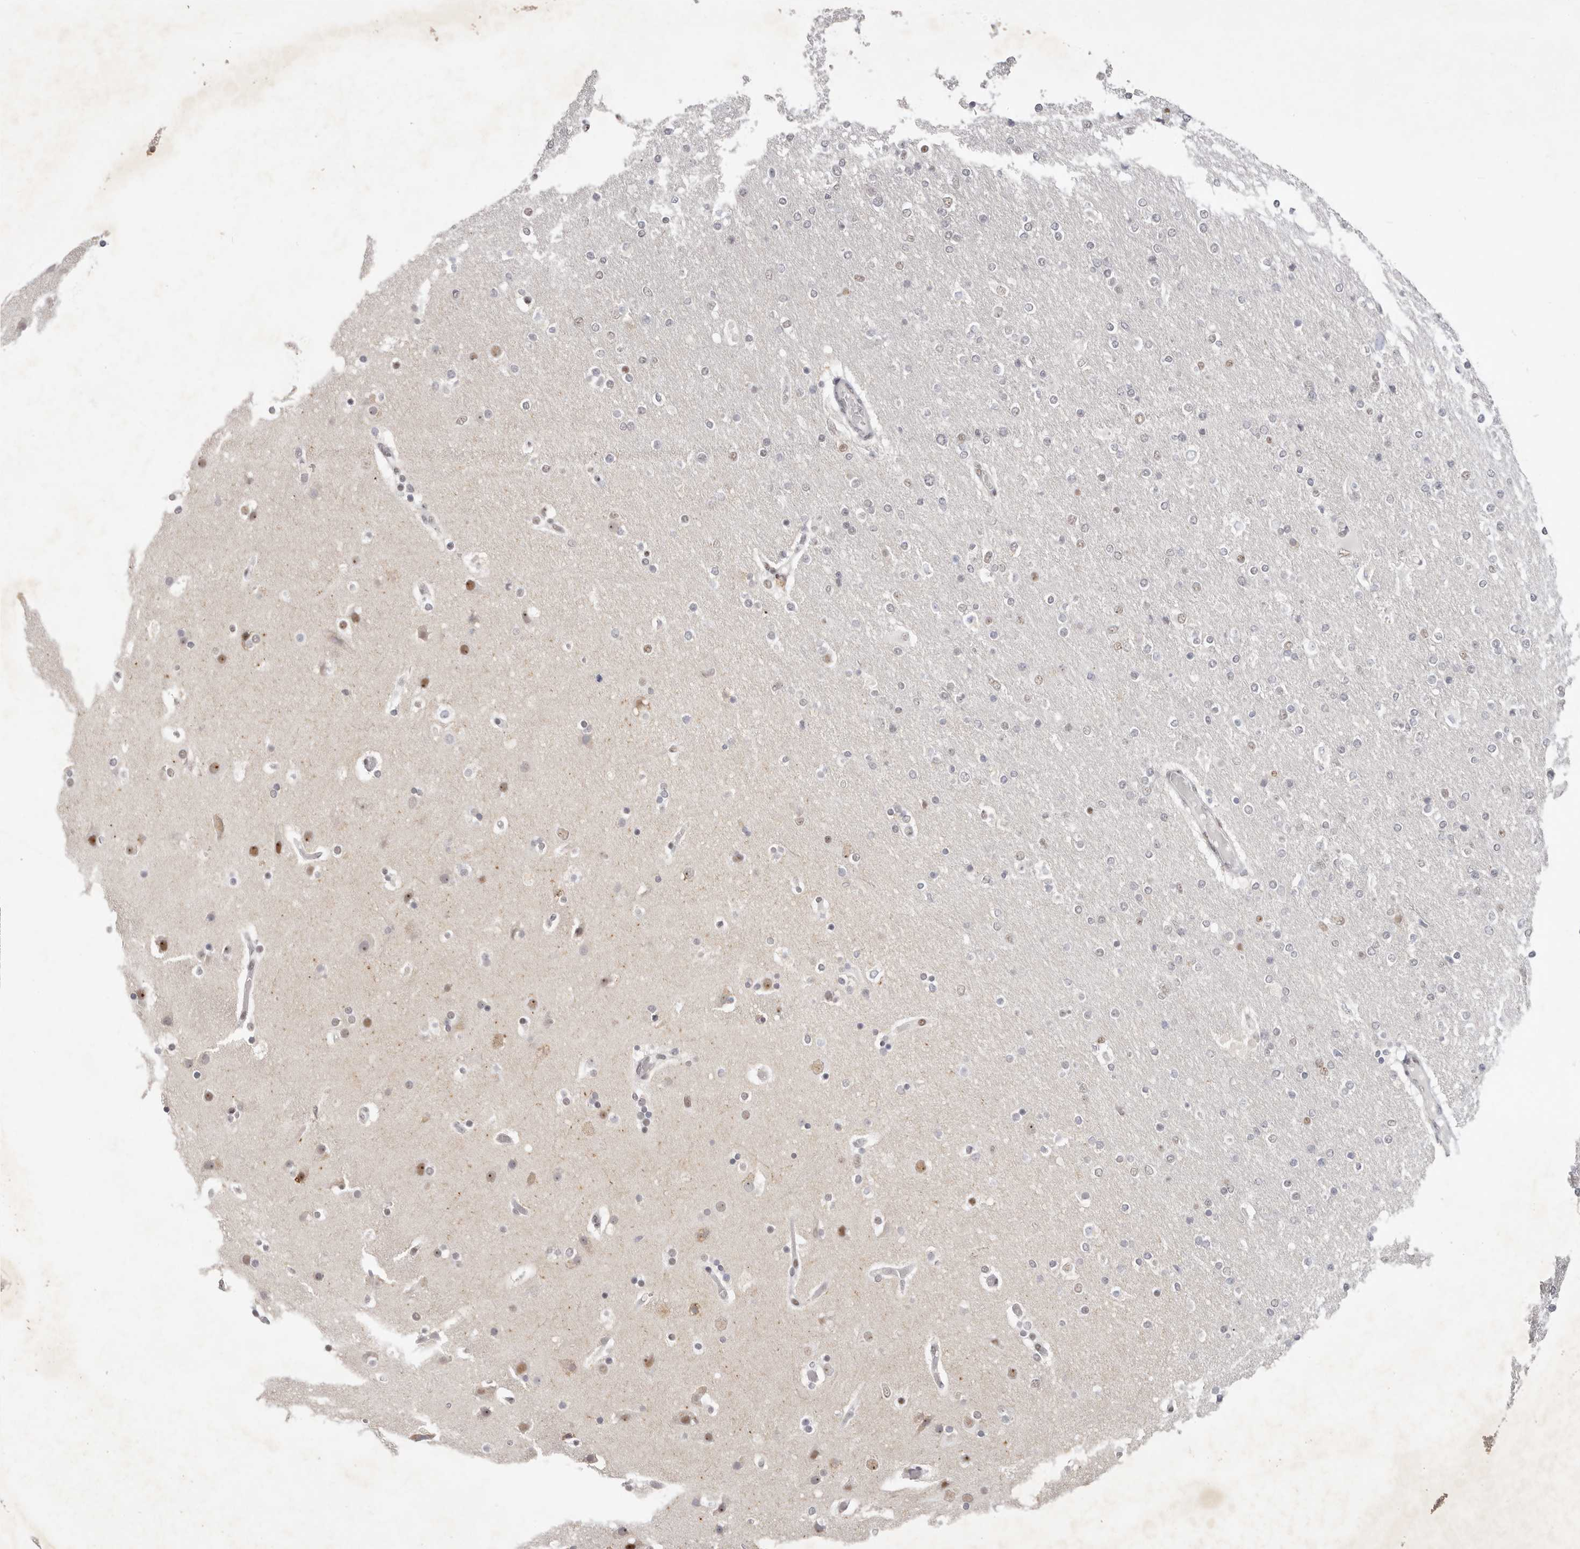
{"staining": {"intensity": "weak", "quantity": "<25%", "location": "nuclear"}, "tissue": "glioma", "cell_type": "Tumor cells", "image_type": "cancer", "snomed": [{"axis": "morphology", "description": "Glioma, malignant, High grade"}, {"axis": "topography", "description": "Cerebral cortex"}], "caption": "There is no significant staining in tumor cells of malignant glioma (high-grade). (IHC, brightfield microscopy, high magnification).", "gene": "LARP7", "patient": {"sex": "female", "age": 36}}